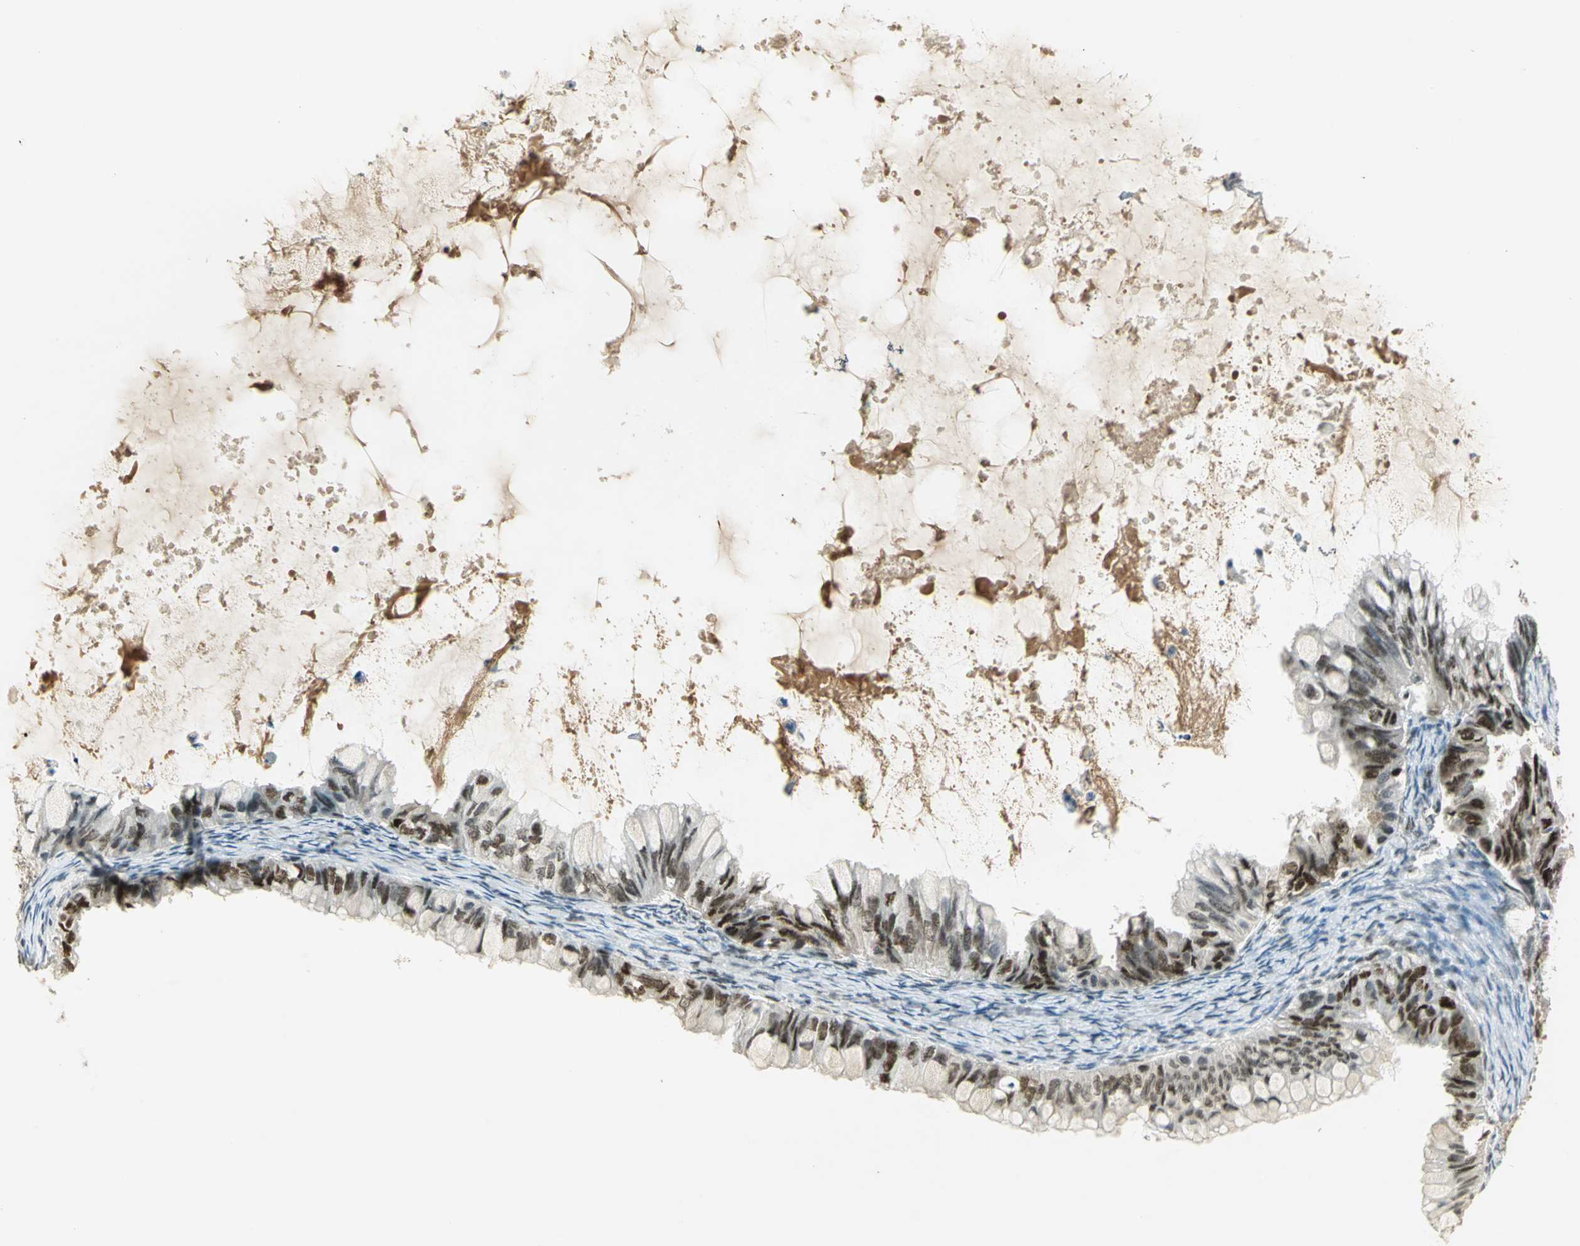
{"staining": {"intensity": "strong", "quantity": ">75%", "location": "nuclear"}, "tissue": "ovarian cancer", "cell_type": "Tumor cells", "image_type": "cancer", "snomed": [{"axis": "morphology", "description": "Cystadenocarcinoma, mucinous, NOS"}, {"axis": "topography", "description": "Ovary"}], "caption": "IHC of ovarian cancer displays high levels of strong nuclear expression in about >75% of tumor cells. (DAB IHC, brown staining for protein, blue staining for nuclei).", "gene": "AK6", "patient": {"sex": "female", "age": 80}}